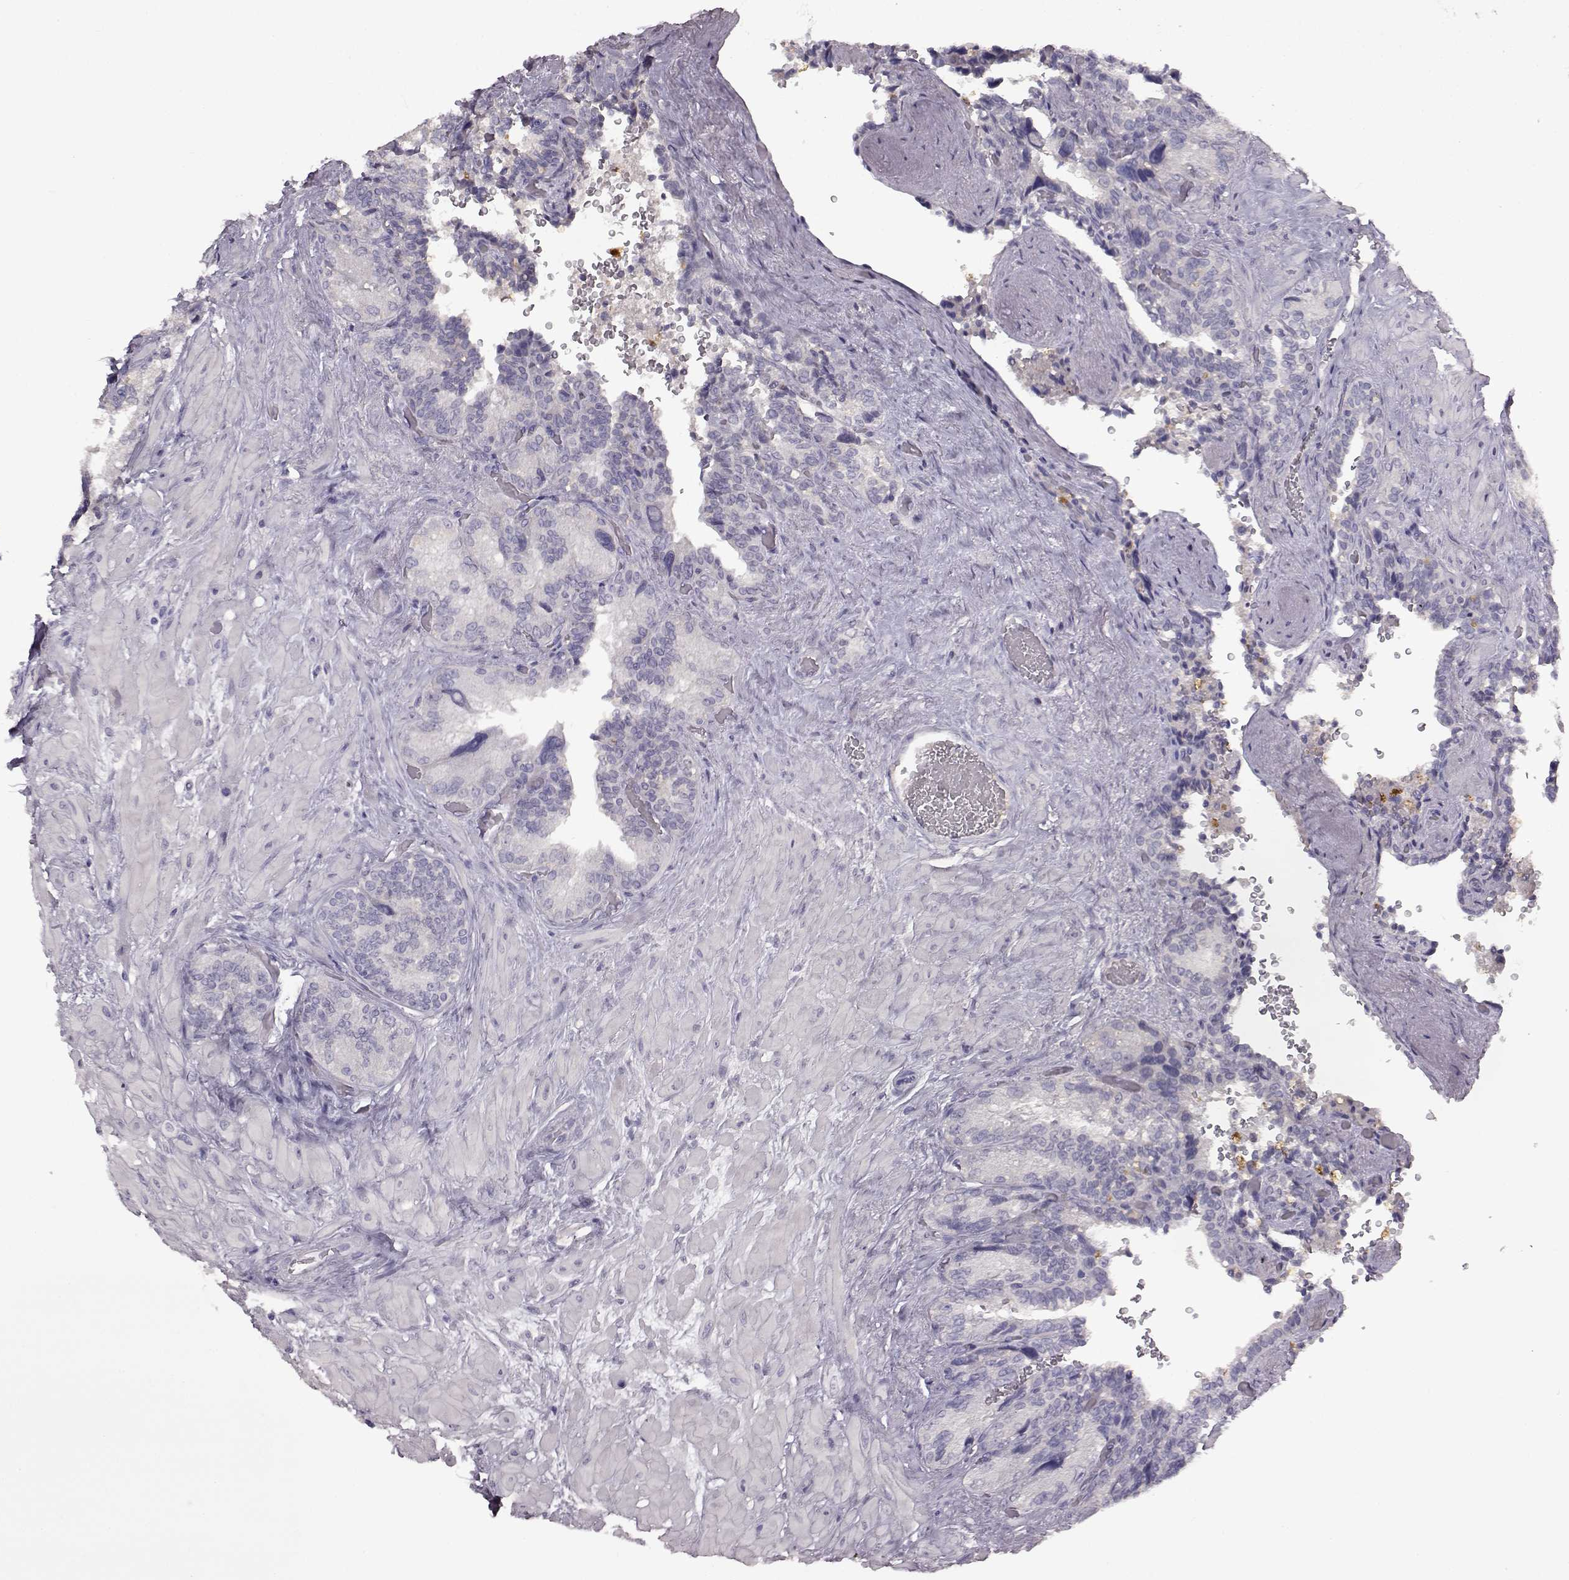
{"staining": {"intensity": "negative", "quantity": "none", "location": "none"}, "tissue": "seminal vesicle", "cell_type": "Glandular cells", "image_type": "normal", "snomed": [{"axis": "morphology", "description": "Normal tissue, NOS"}, {"axis": "topography", "description": "Seminal veicle"}], "caption": "Immunohistochemistry (IHC) of benign seminal vesicle exhibits no expression in glandular cells.", "gene": "SPAG17", "patient": {"sex": "male", "age": 69}}